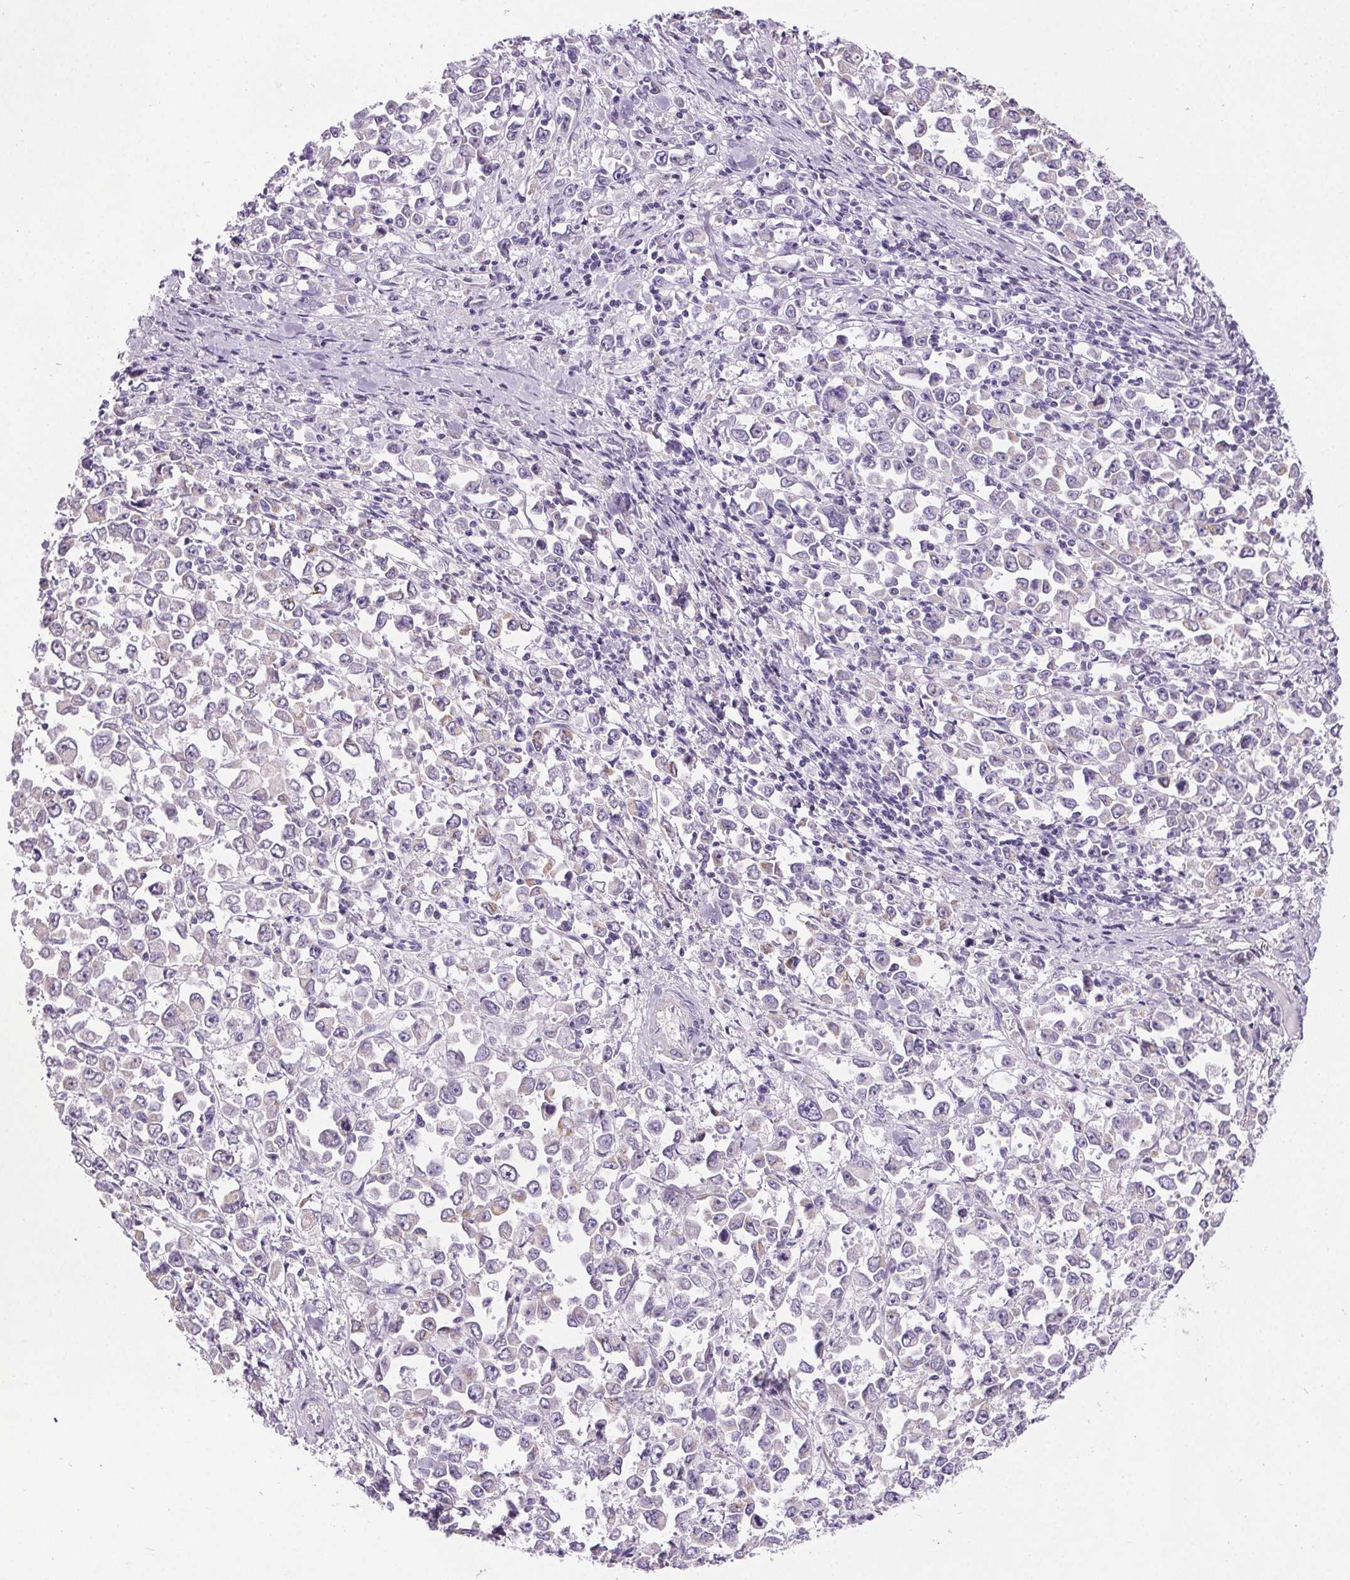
{"staining": {"intensity": "negative", "quantity": "none", "location": "none"}, "tissue": "stomach cancer", "cell_type": "Tumor cells", "image_type": "cancer", "snomed": [{"axis": "morphology", "description": "Adenocarcinoma, NOS"}, {"axis": "topography", "description": "Stomach, upper"}], "caption": "Adenocarcinoma (stomach) was stained to show a protein in brown. There is no significant positivity in tumor cells. (DAB IHC visualized using brightfield microscopy, high magnification).", "gene": "ELAVL2", "patient": {"sex": "male", "age": 70}}